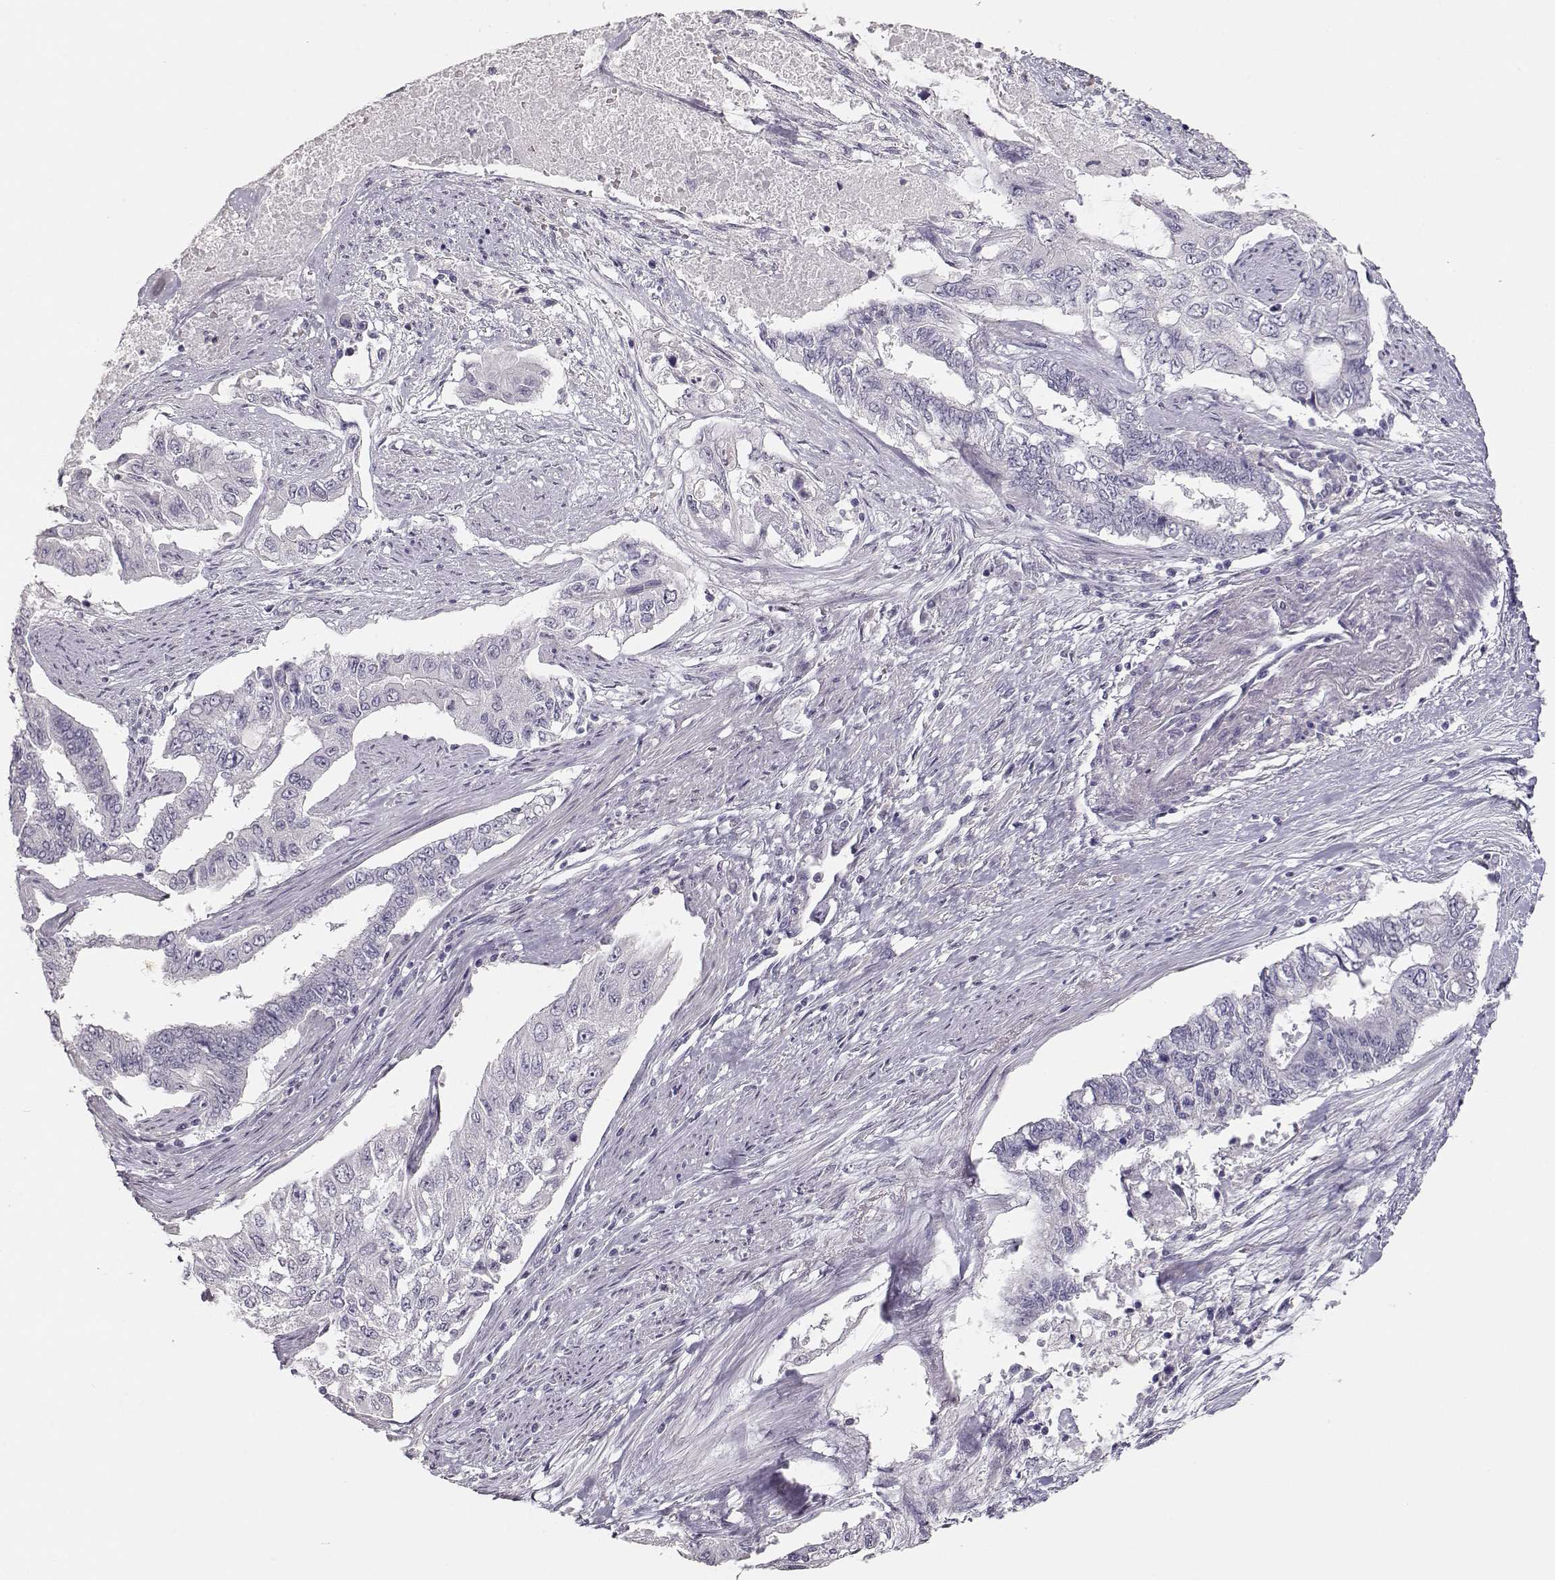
{"staining": {"intensity": "negative", "quantity": "none", "location": "none"}, "tissue": "endometrial cancer", "cell_type": "Tumor cells", "image_type": "cancer", "snomed": [{"axis": "morphology", "description": "Adenocarcinoma, NOS"}, {"axis": "topography", "description": "Uterus"}], "caption": "Immunohistochemistry image of neoplastic tissue: human endometrial cancer (adenocarcinoma) stained with DAB (3,3'-diaminobenzidine) shows no significant protein positivity in tumor cells.", "gene": "TKTL1", "patient": {"sex": "female", "age": 59}}